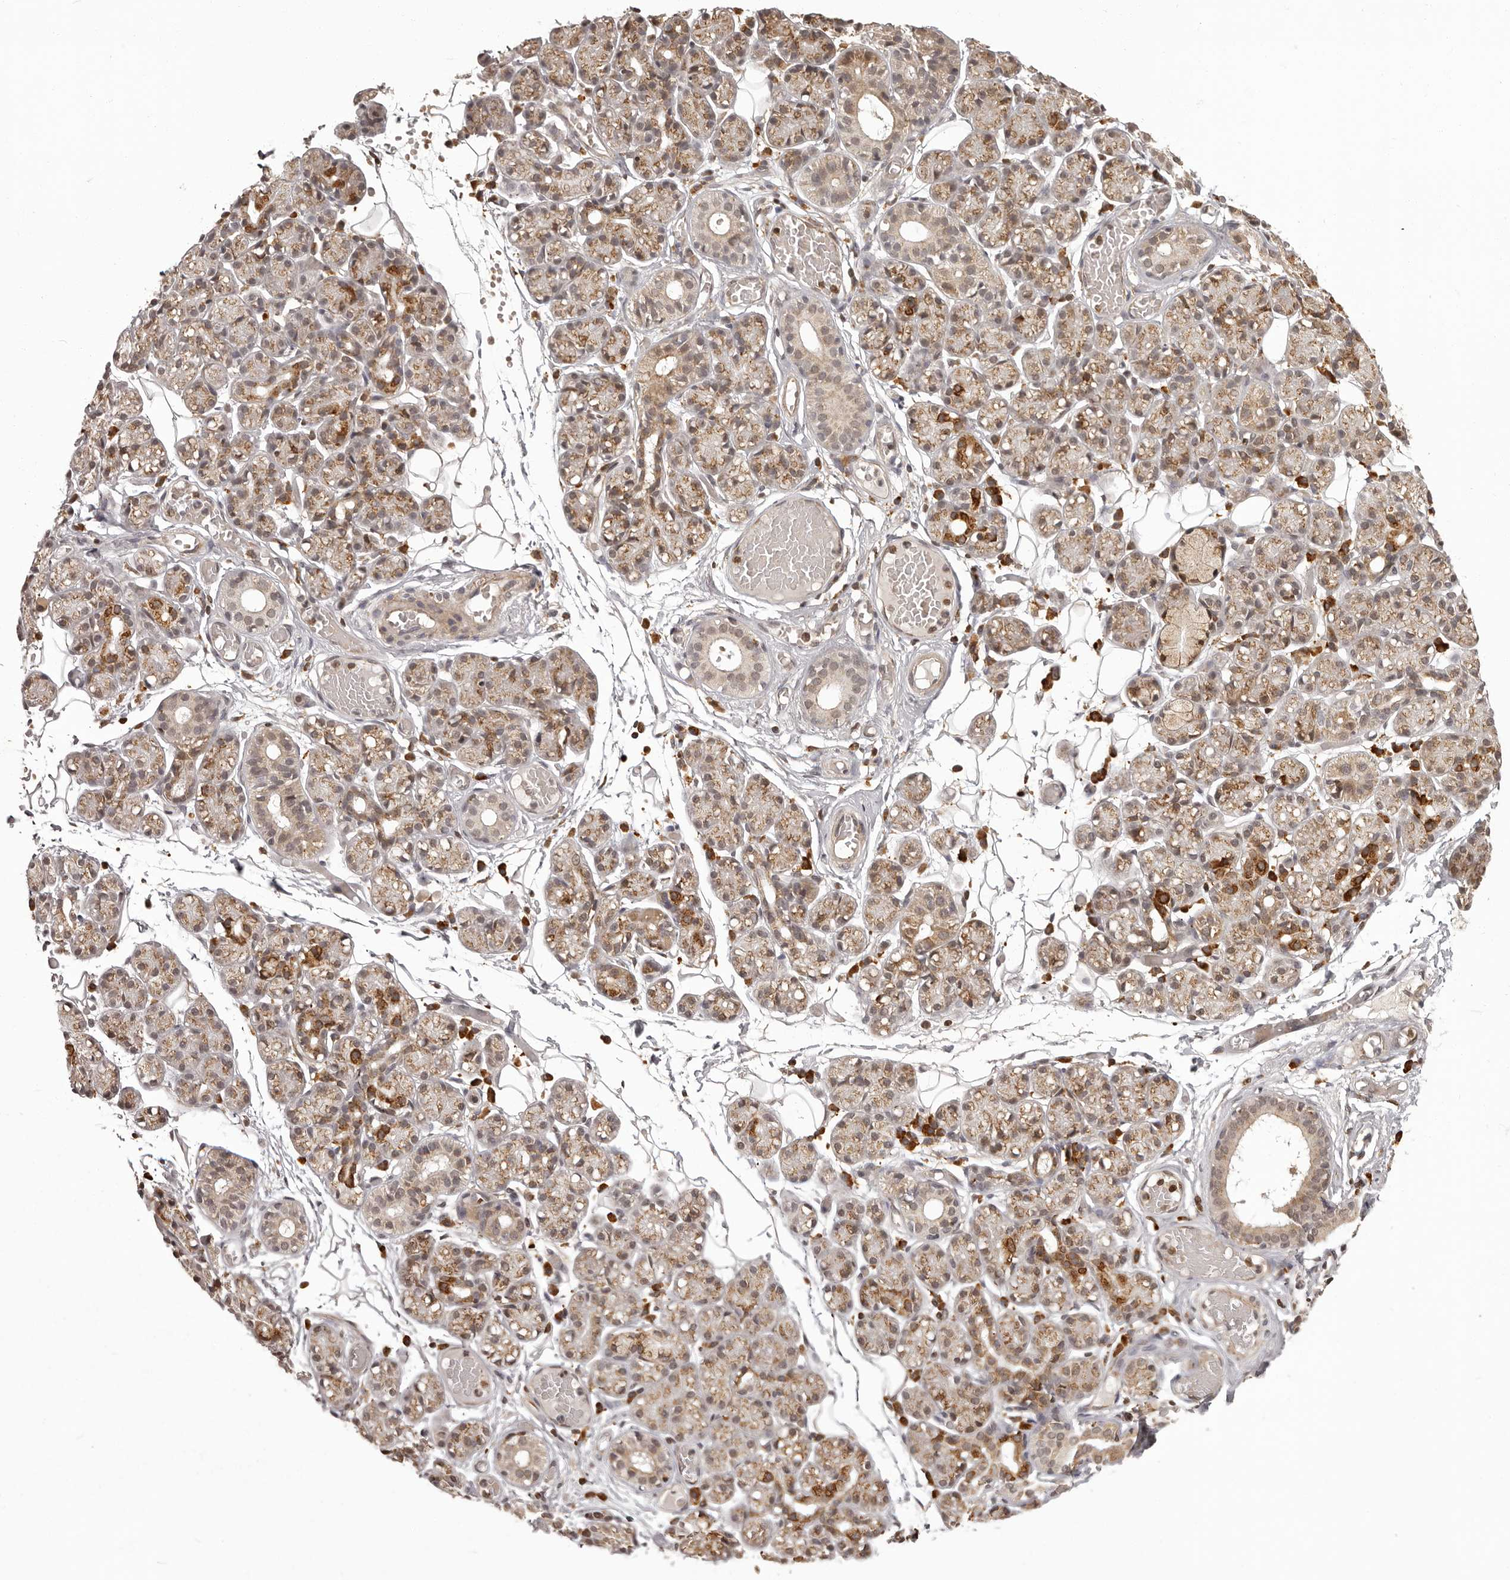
{"staining": {"intensity": "moderate", "quantity": ">75%", "location": "cytoplasmic/membranous"}, "tissue": "salivary gland", "cell_type": "Glandular cells", "image_type": "normal", "snomed": [{"axis": "morphology", "description": "Normal tissue, NOS"}, {"axis": "topography", "description": "Salivary gland"}], "caption": "Glandular cells display medium levels of moderate cytoplasmic/membranous staining in approximately >75% of cells in unremarkable salivary gland.", "gene": "IL32", "patient": {"sex": "male", "age": 63}}